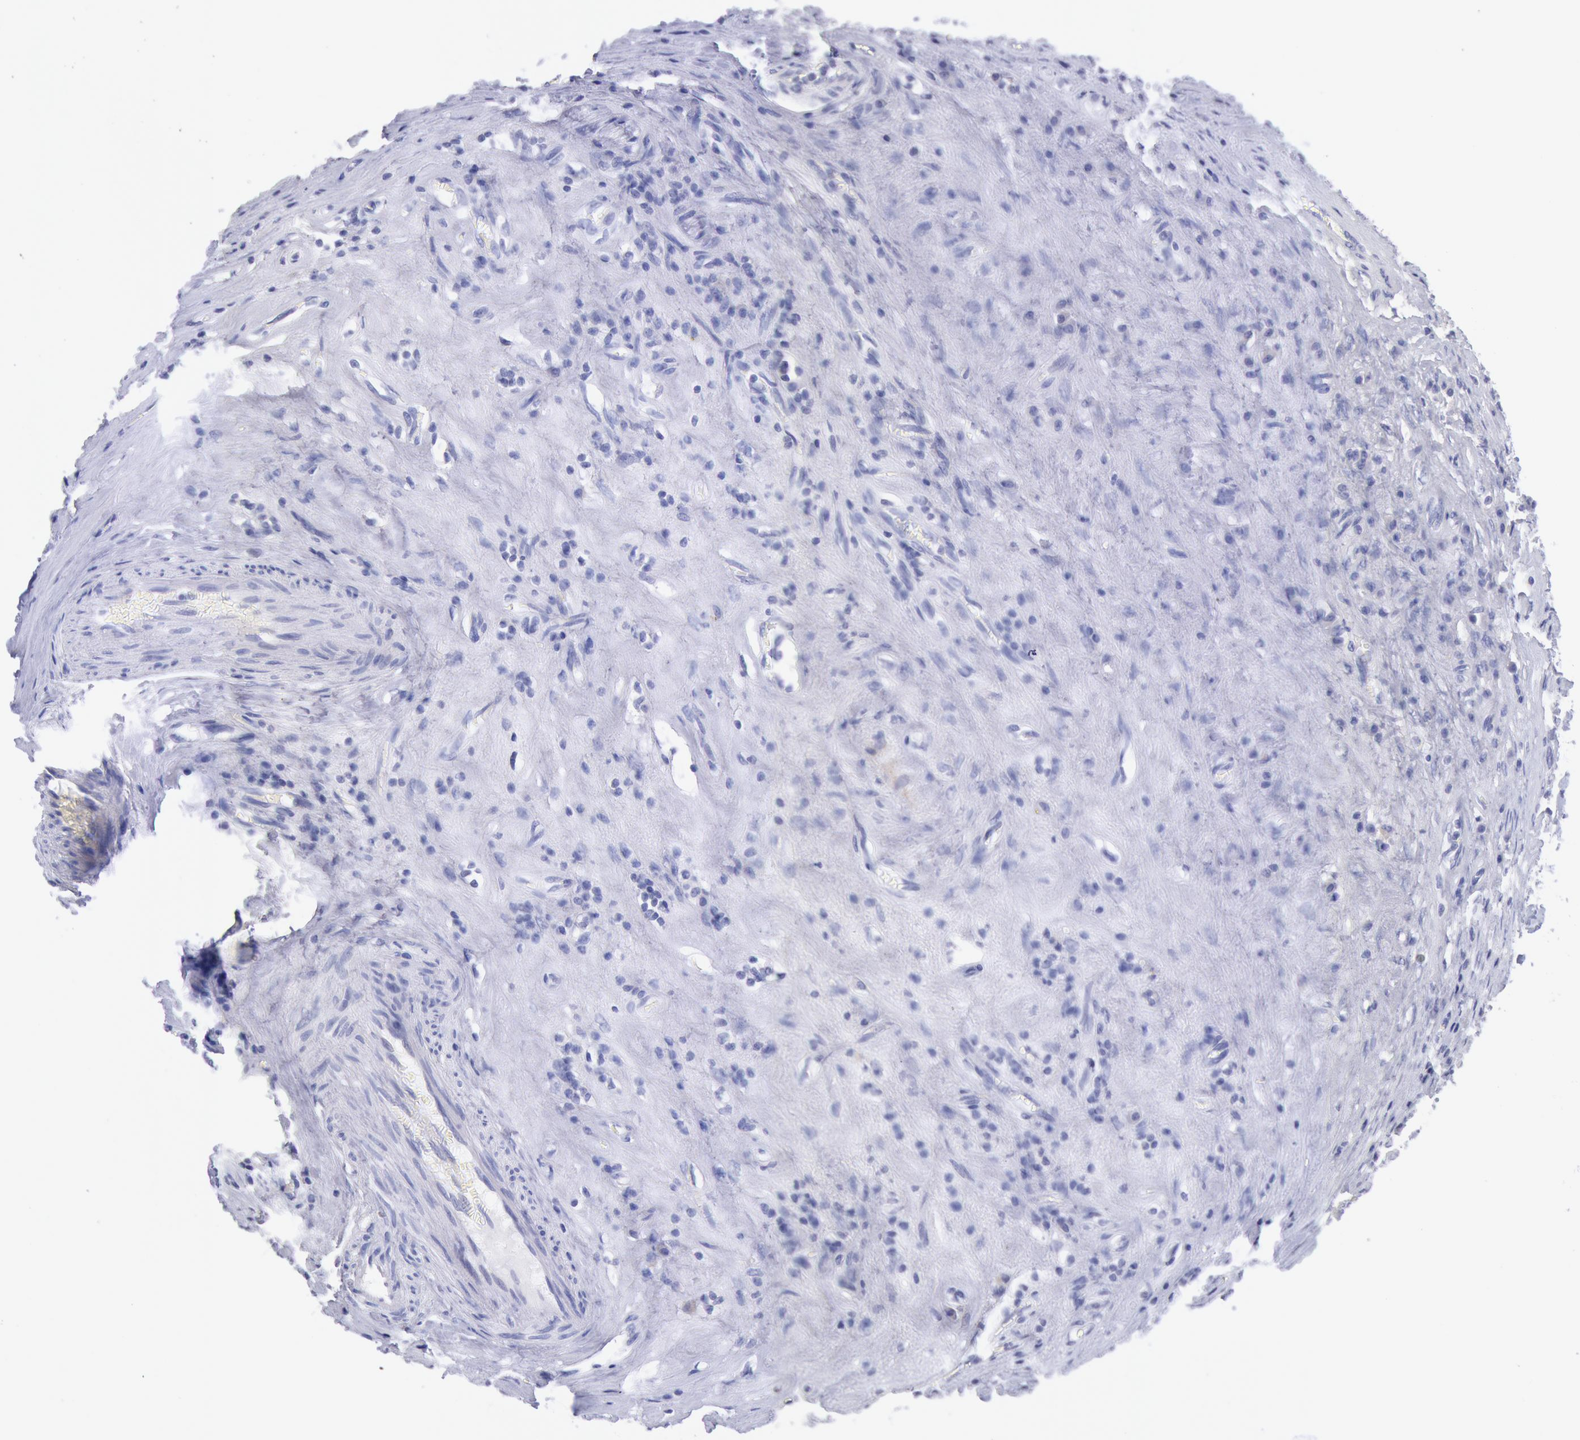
{"staining": {"intensity": "negative", "quantity": "none", "location": "none"}, "tissue": "testis cancer", "cell_type": "Tumor cells", "image_type": "cancer", "snomed": [{"axis": "morphology", "description": "Seminoma, NOS"}, {"axis": "topography", "description": "Testis"}], "caption": "Human seminoma (testis) stained for a protein using IHC reveals no staining in tumor cells.", "gene": "GAL3ST1", "patient": {"sex": "male", "age": 34}}